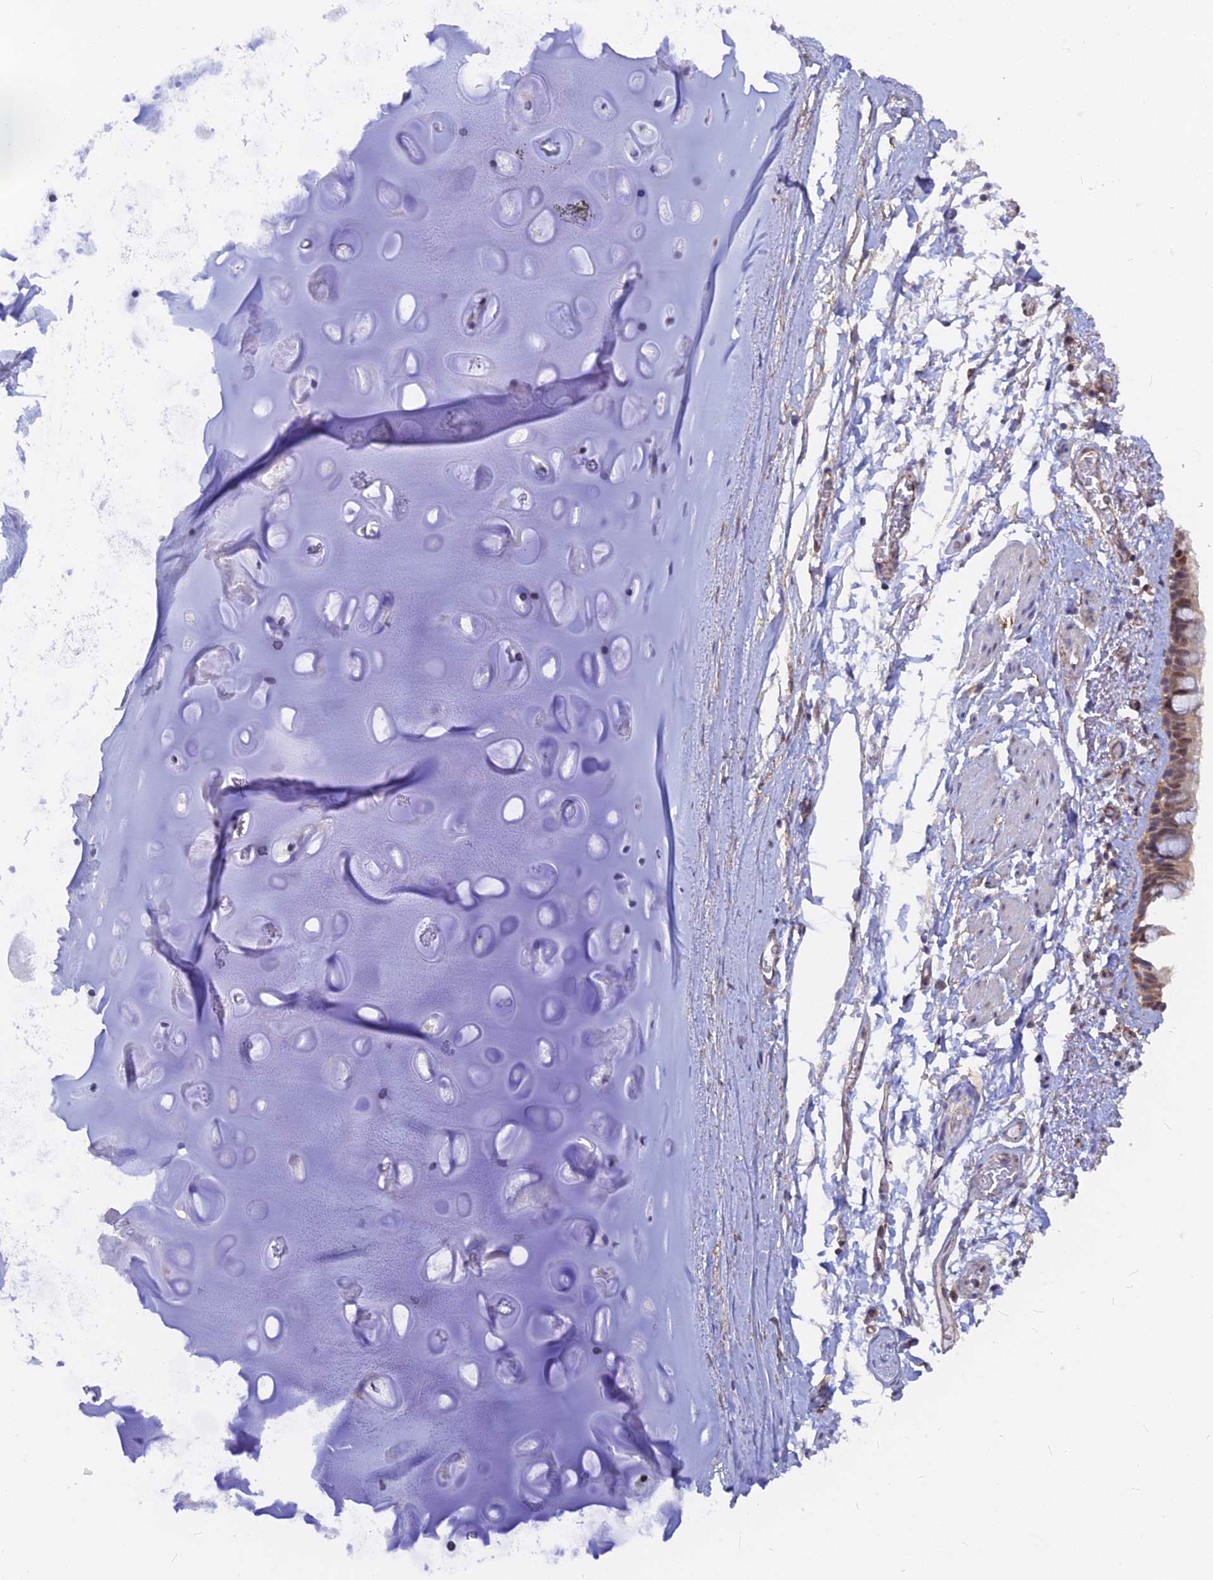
{"staining": {"intensity": "weak", "quantity": ">75%", "location": "cytoplasmic/membranous,nuclear"}, "tissue": "bronchus", "cell_type": "Respiratory epithelial cells", "image_type": "normal", "snomed": [{"axis": "morphology", "description": "Normal tissue, NOS"}, {"axis": "topography", "description": "Cartilage tissue"}], "caption": "Immunohistochemical staining of normal human bronchus shows >75% levels of weak cytoplasmic/membranous,nuclear protein staining in approximately >75% of respiratory epithelial cells.", "gene": "VSTM2L", "patient": {"sex": "male", "age": 63}}